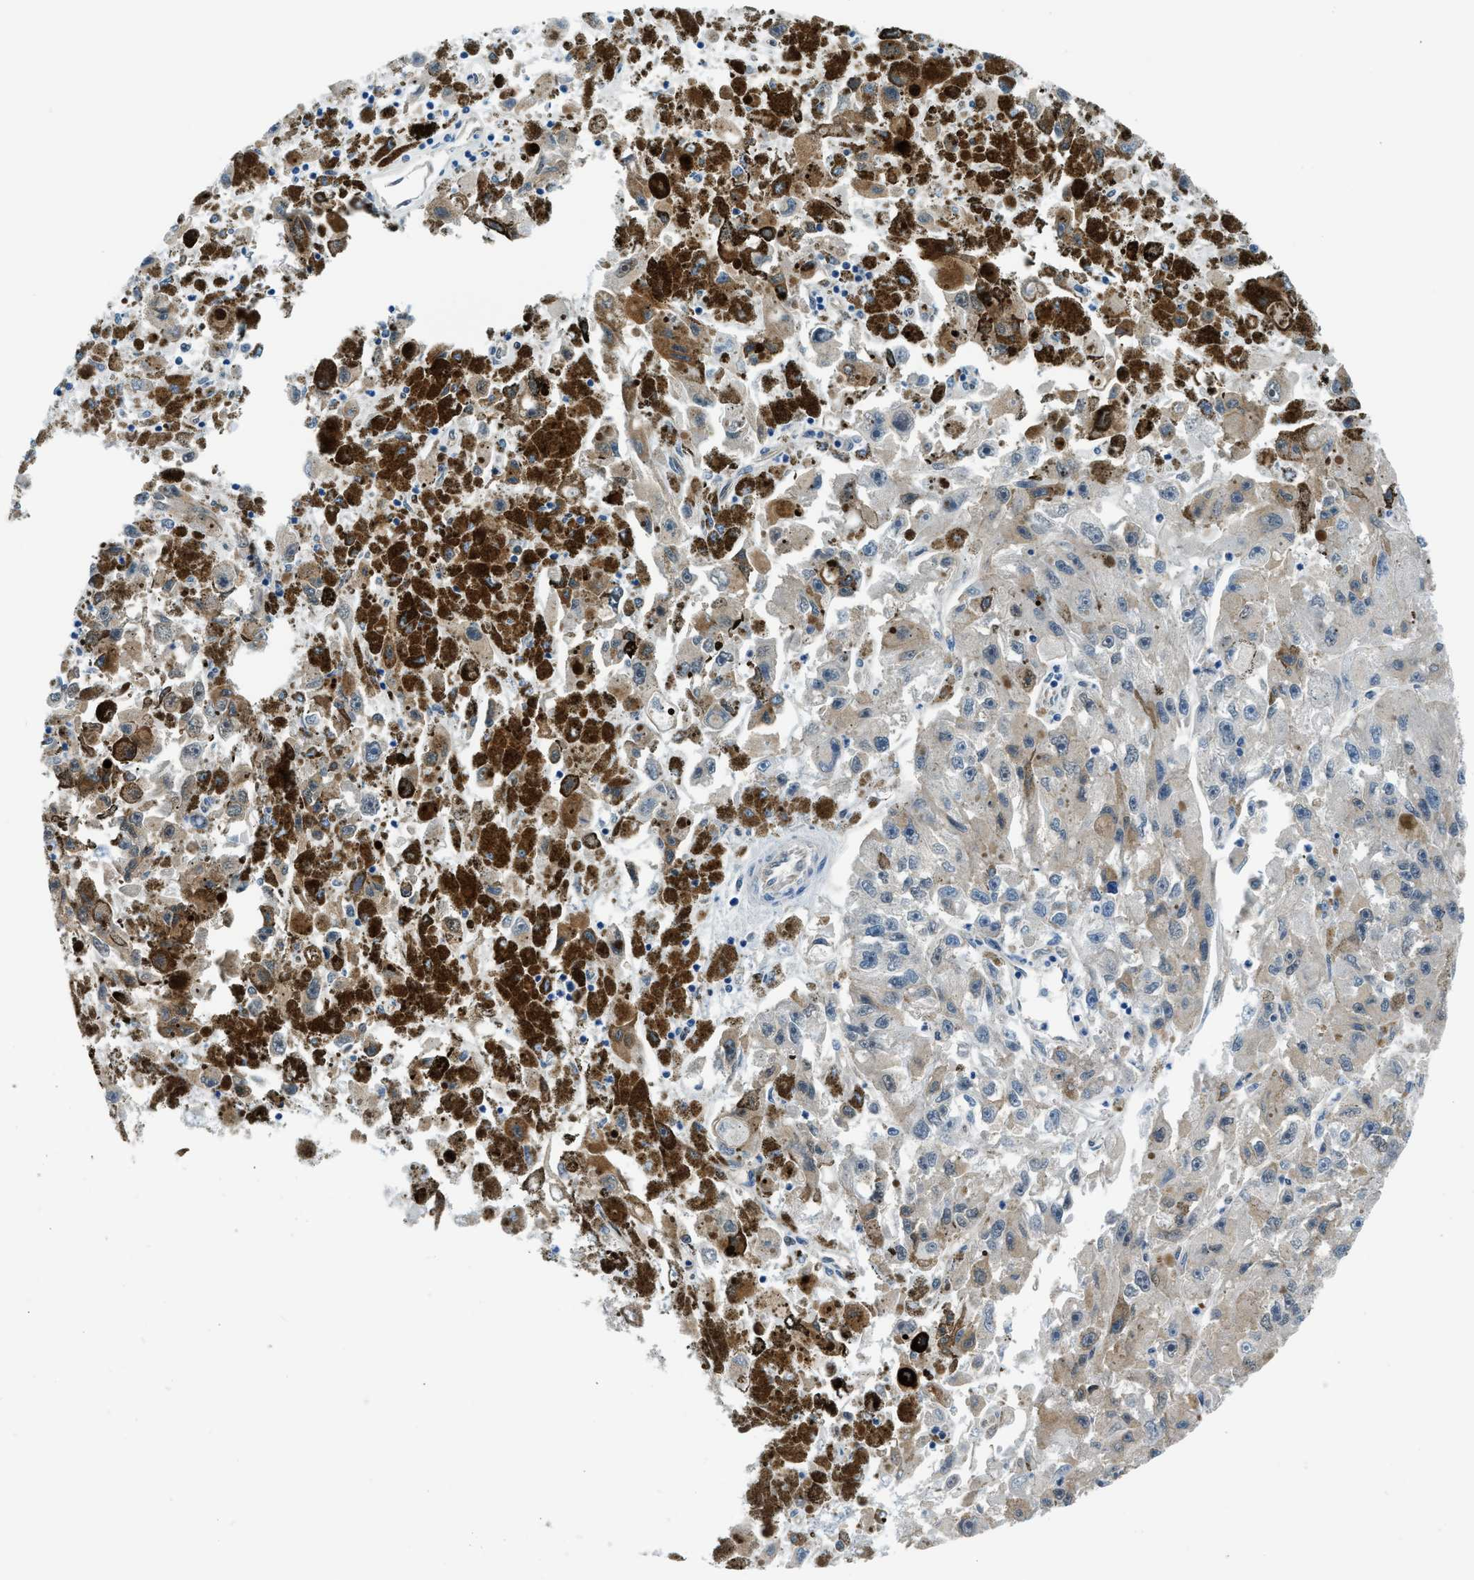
{"staining": {"intensity": "moderate", "quantity": ">75%", "location": "cytoplasmic/membranous"}, "tissue": "melanoma", "cell_type": "Tumor cells", "image_type": "cancer", "snomed": [{"axis": "morphology", "description": "Malignant melanoma, NOS"}, {"axis": "topography", "description": "Skin"}], "caption": "IHC photomicrograph of melanoma stained for a protein (brown), which displays medium levels of moderate cytoplasmic/membranous positivity in approximately >75% of tumor cells.", "gene": "YWHAE", "patient": {"sex": "female", "age": 104}}